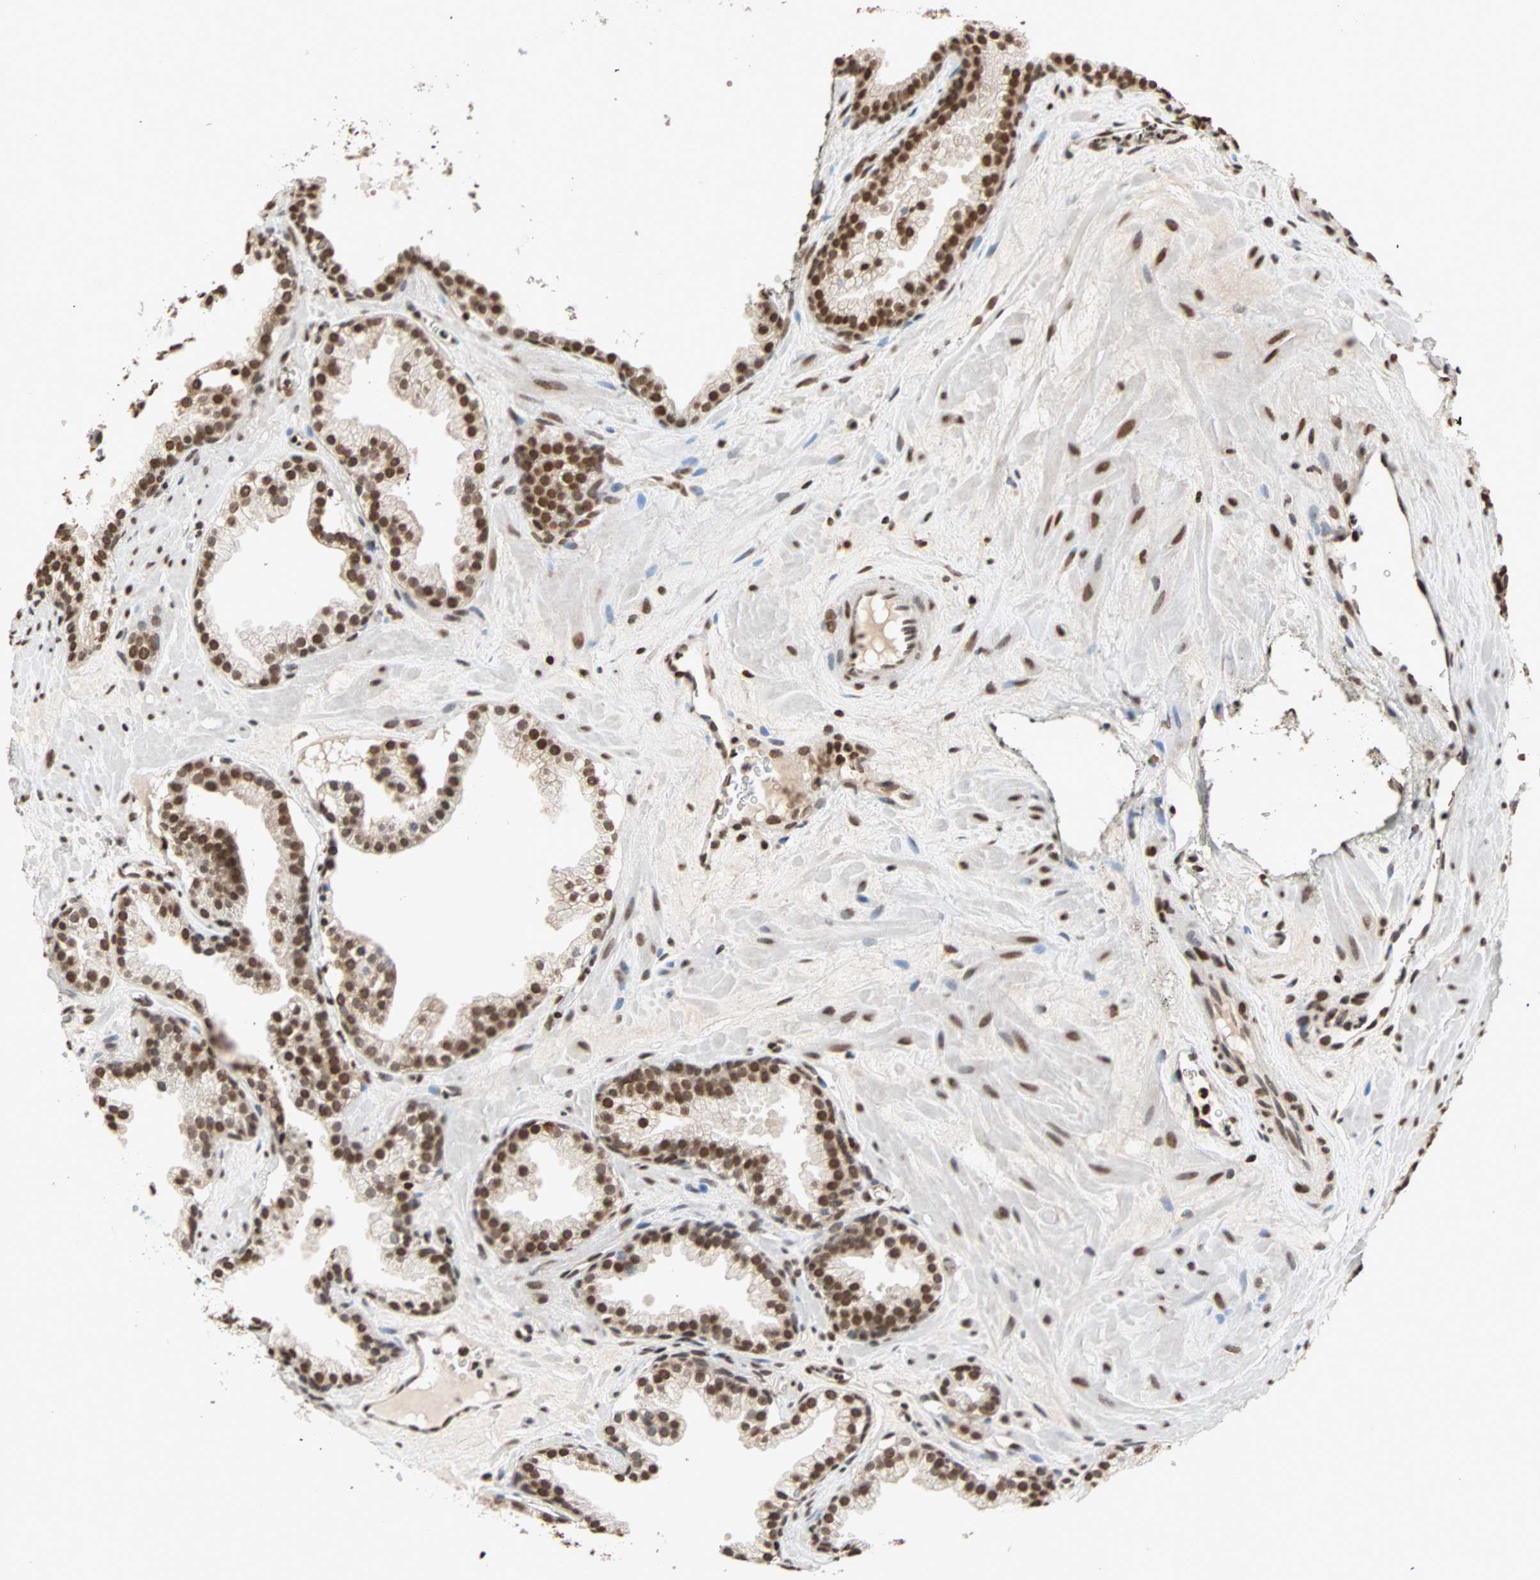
{"staining": {"intensity": "strong", "quantity": ">75%", "location": "nuclear"}, "tissue": "prostate cancer", "cell_type": "Tumor cells", "image_type": "cancer", "snomed": [{"axis": "morphology", "description": "Adenocarcinoma, Low grade"}, {"axis": "topography", "description": "Prostate"}], "caption": "Low-grade adenocarcinoma (prostate) was stained to show a protein in brown. There is high levels of strong nuclear positivity in about >75% of tumor cells.", "gene": "DAZAP1", "patient": {"sex": "male", "age": 57}}